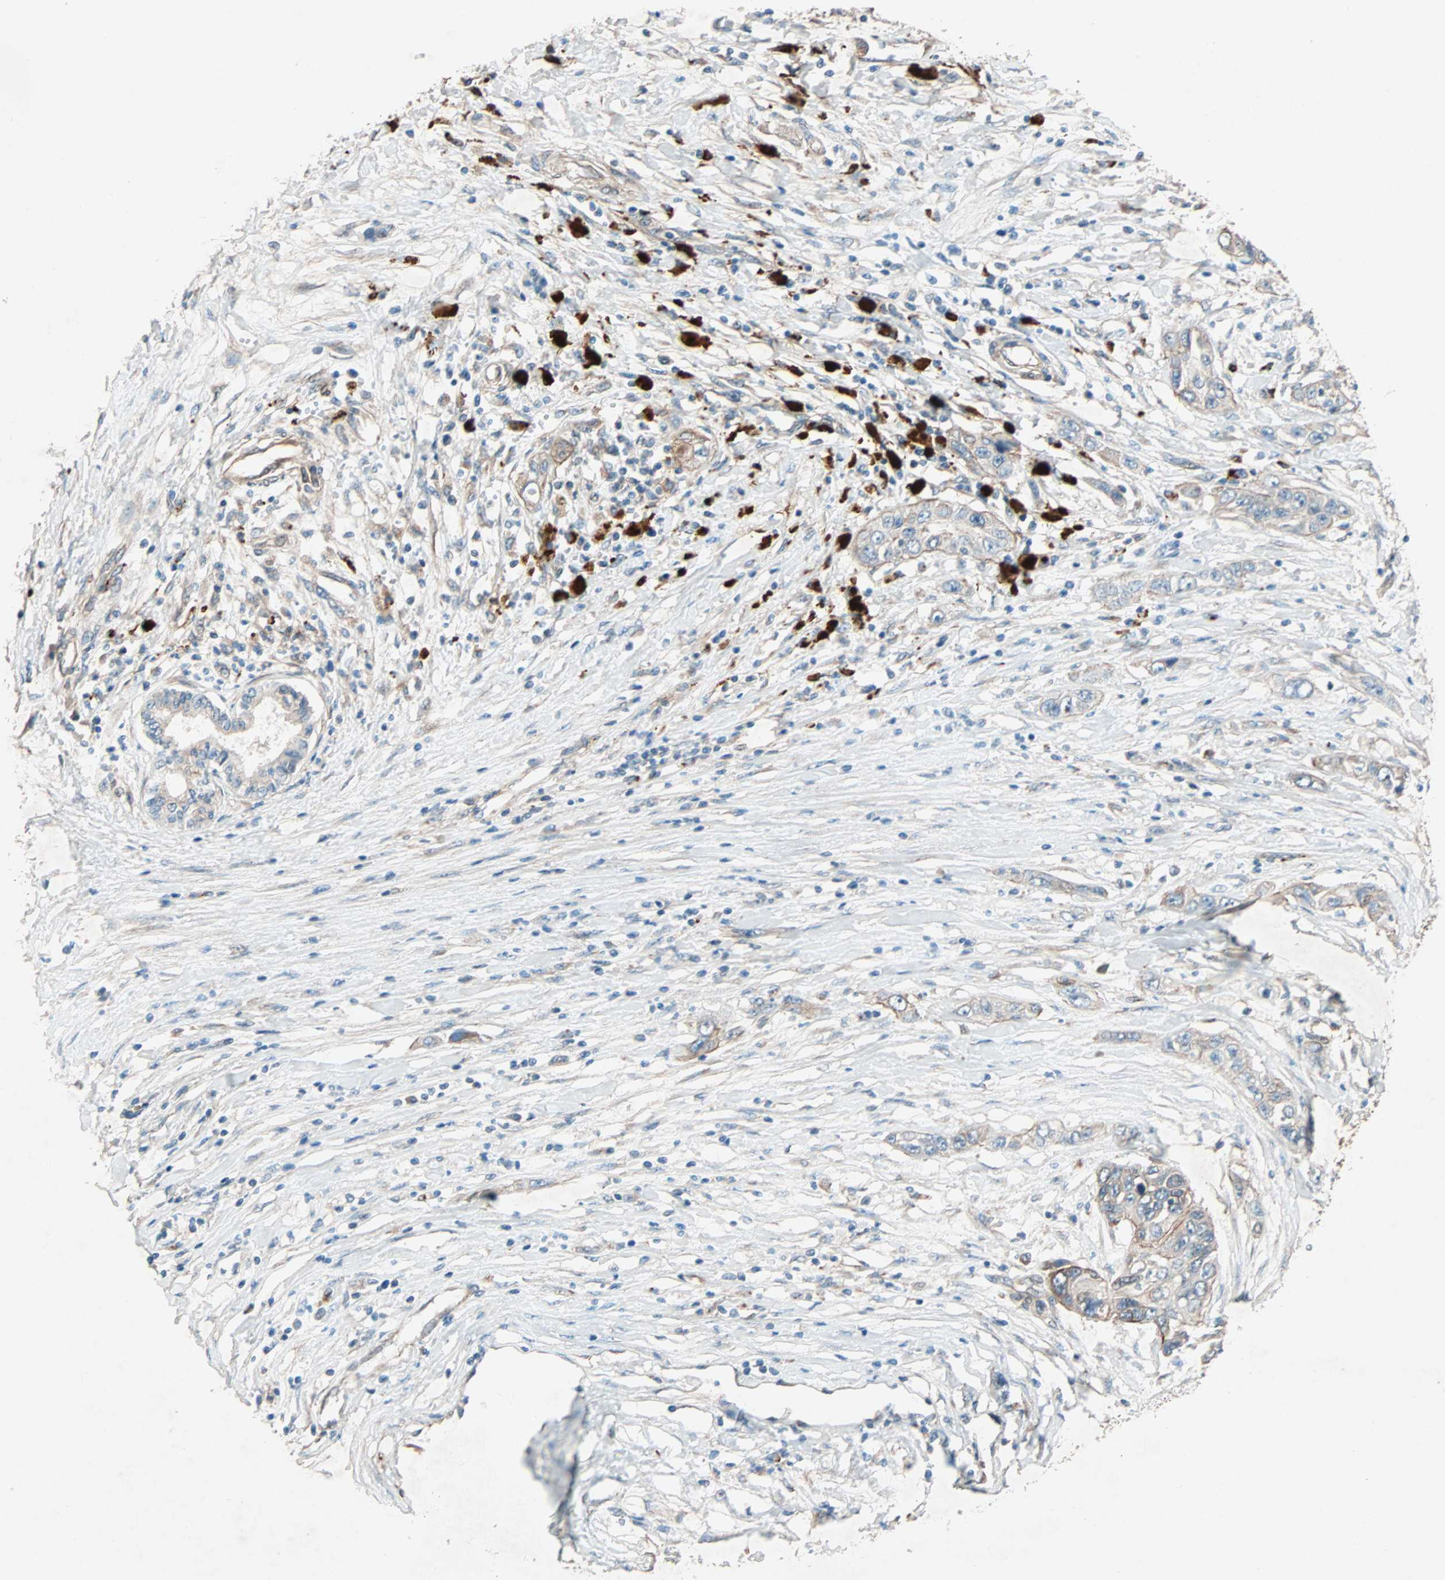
{"staining": {"intensity": "weak", "quantity": ">75%", "location": "cytoplasmic/membranous"}, "tissue": "pancreatic cancer", "cell_type": "Tumor cells", "image_type": "cancer", "snomed": [{"axis": "morphology", "description": "Adenocarcinoma, NOS"}, {"axis": "topography", "description": "Pancreas"}], "caption": "A histopathology image showing weak cytoplasmic/membranous expression in approximately >75% of tumor cells in pancreatic cancer, as visualized by brown immunohistochemical staining.", "gene": "PHYH", "patient": {"sex": "female", "age": 70}}